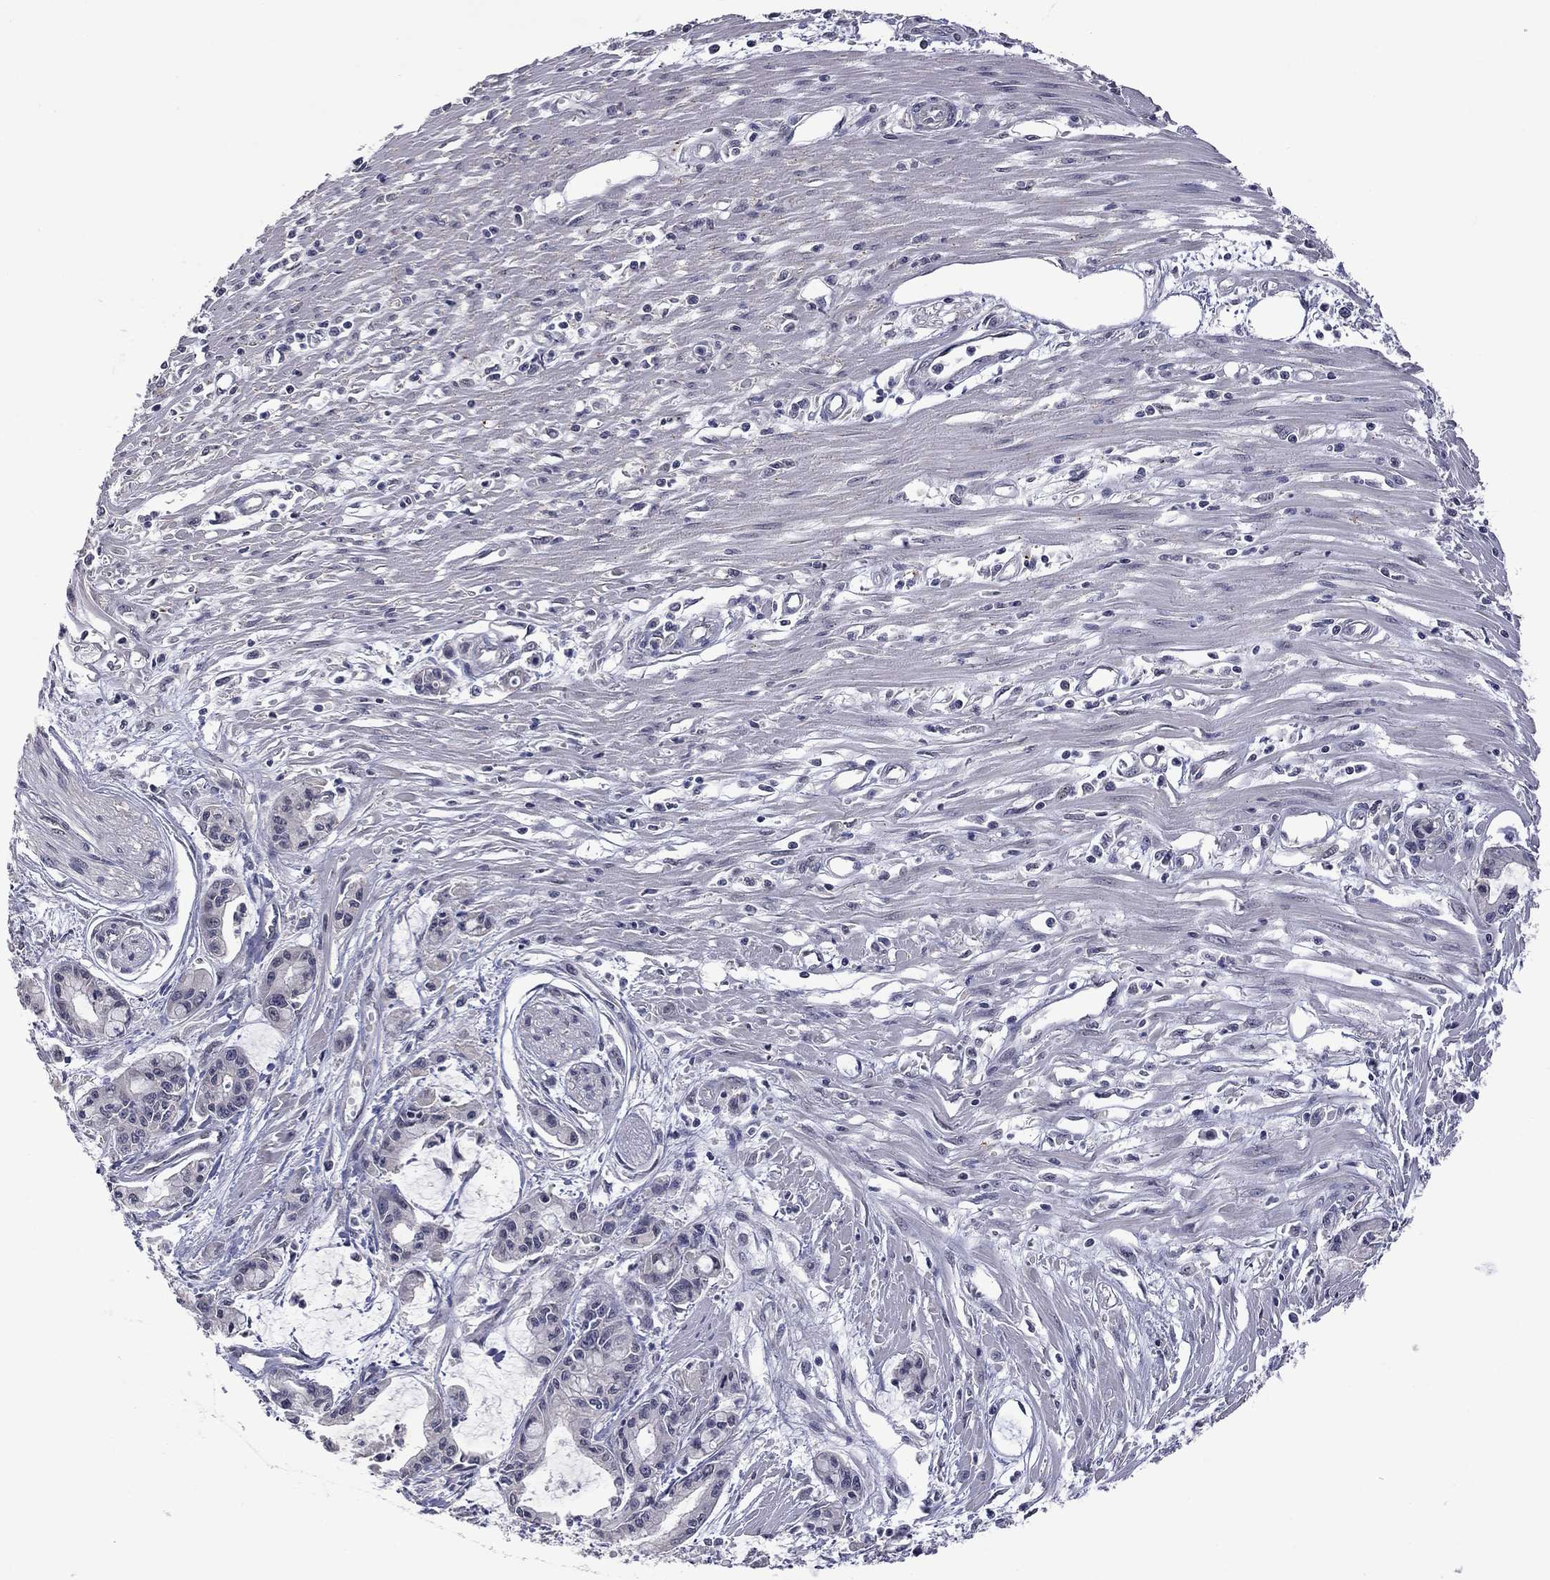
{"staining": {"intensity": "negative", "quantity": "none", "location": "none"}, "tissue": "pancreatic cancer", "cell_type": "Tumor cells", "image_type": "cancer", "snomed": [{"axis": "morphology", "description": "Adenocarcinoma, NOS"}, {"axis": "topography", "description": "Pancreas"}], "caption": "Immunohistochemistry micrograph of adenocarcinoma (pancreatic) stained for a protein (brown), which reveals no expression in tumor cells.", "gene": "FABP12", "patient": {"sex": "male", "age": 48}}